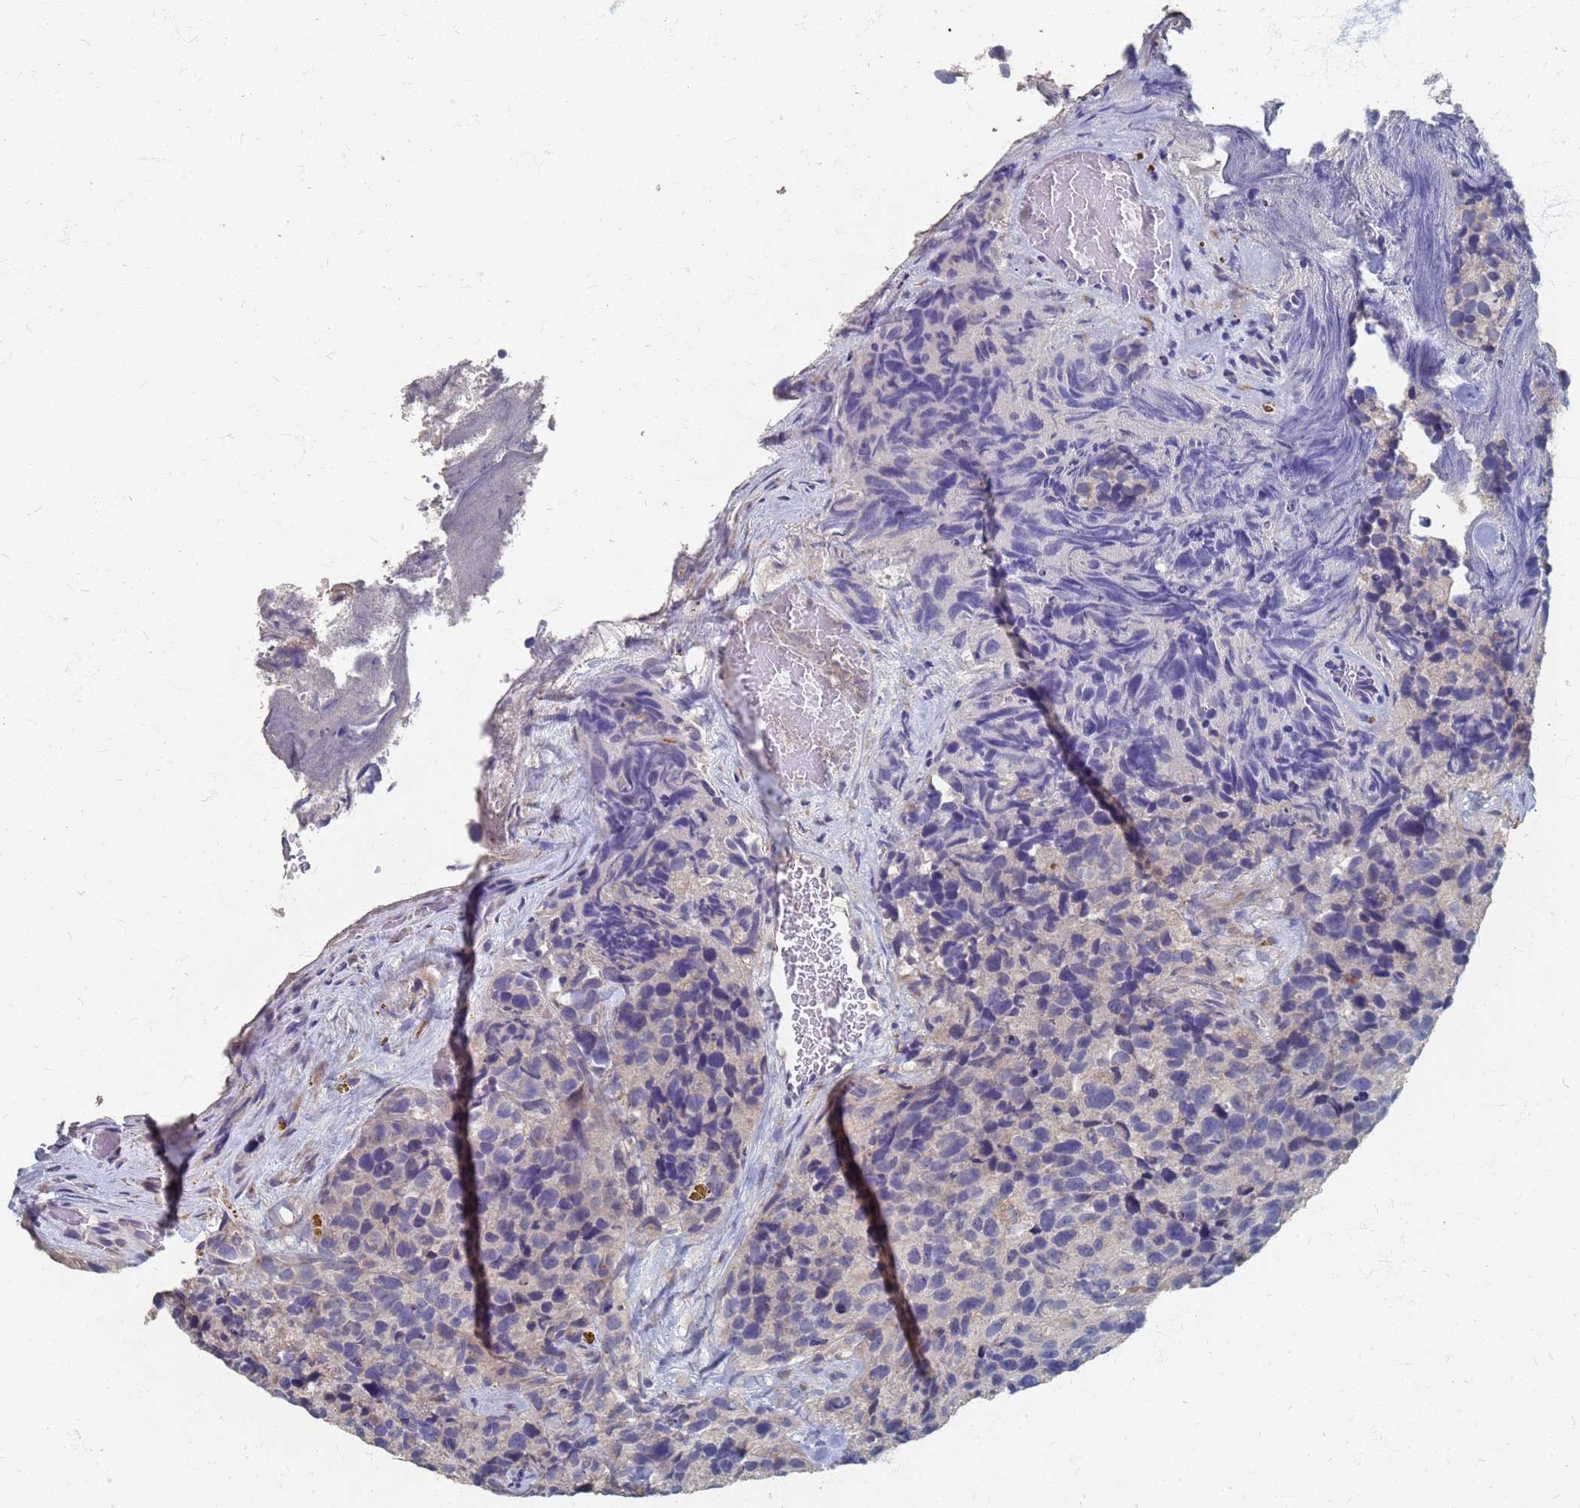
{"staining": {"intensity": "negative", "quantity": "none", "location": "none"}, "tissue": "glioma", "cell_type": "Tumor cells", "image_type": "cancer", "snomed": [{"axis": "morphology", "description": "Glioma, malignant, High grade"}, {"axis": "topography", "description": "Brain"}], "caption": "Photomicrograph shows no protein staining in tumor cells of glioma tissue.", "gene": "KRCC1", "patient": {"sex": "male", "age": 69}}